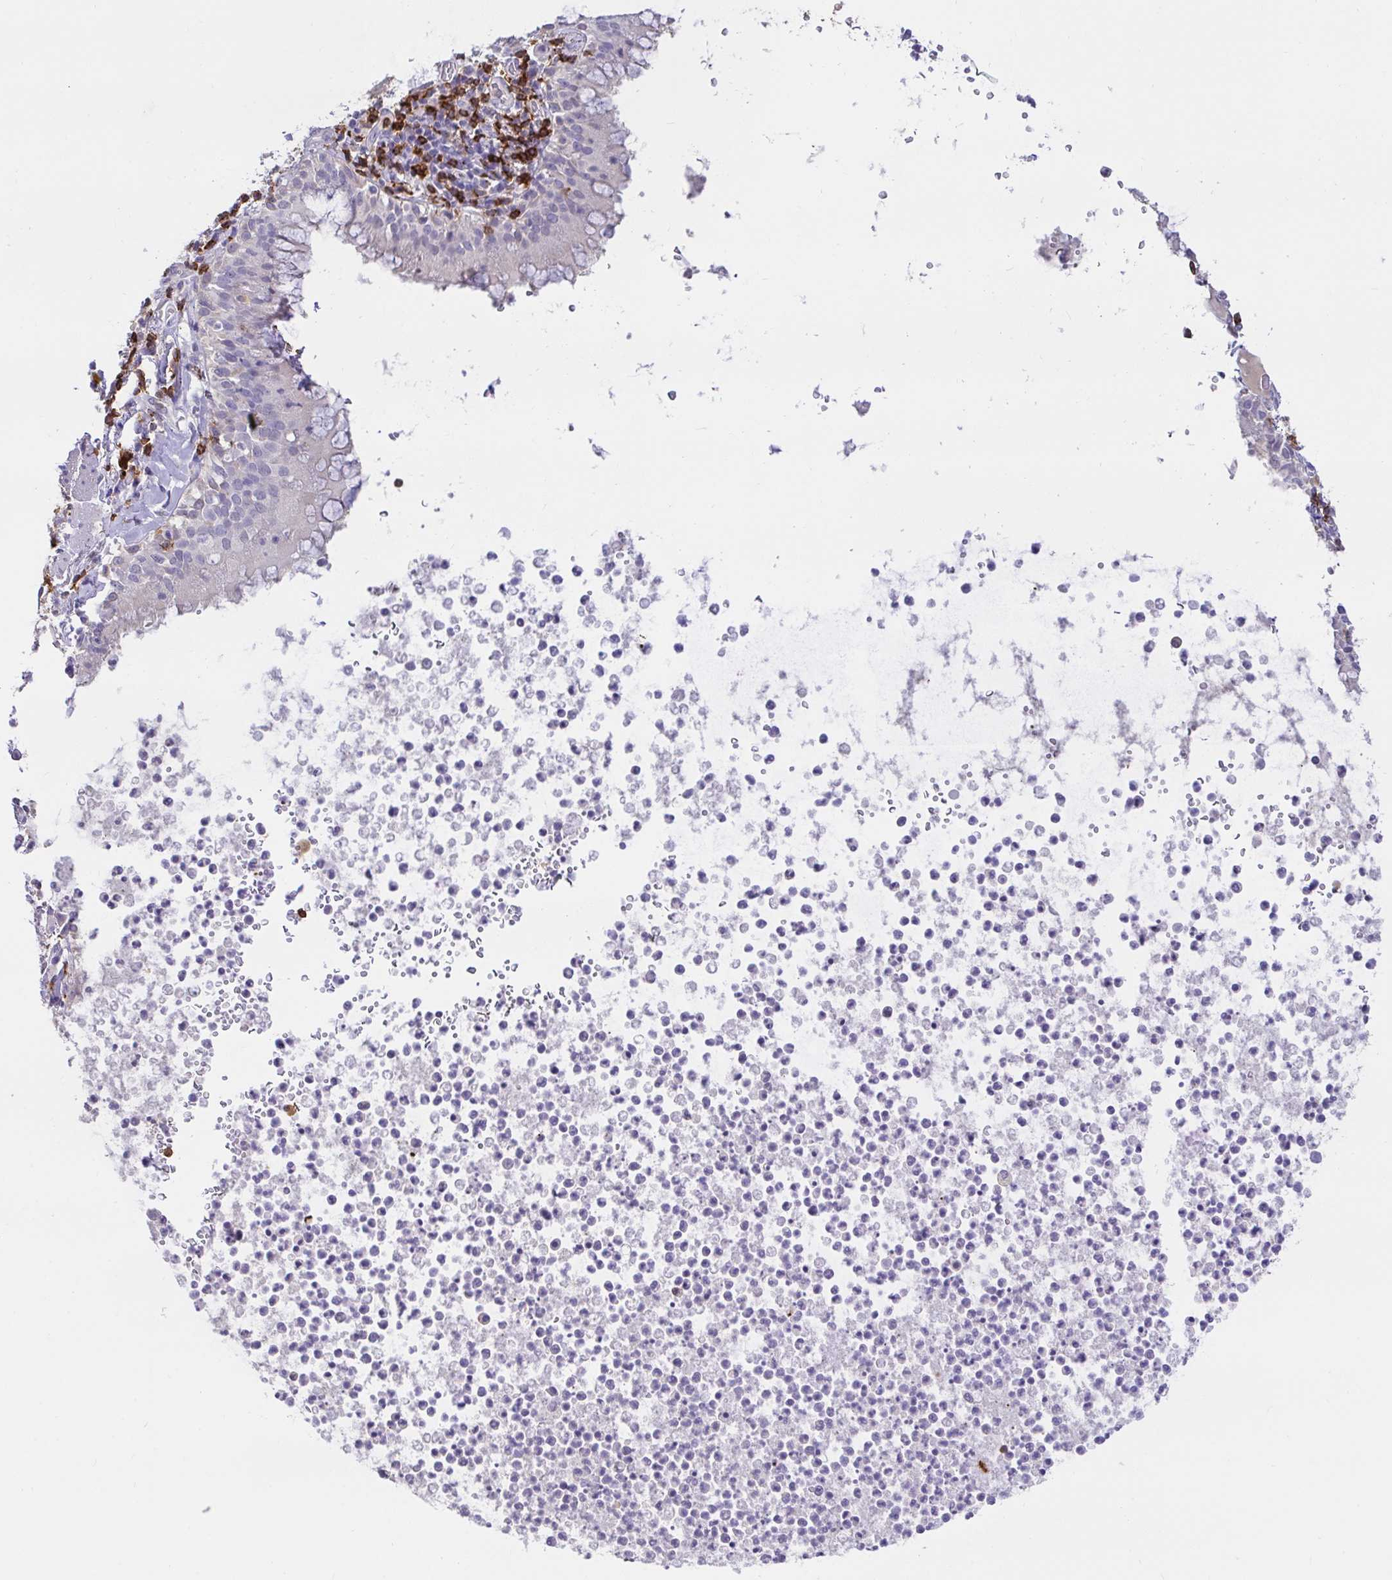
{"staining": {"intensity": "weak", "quantity": "25%-75%", "location": "cytoplasmic/membranous"}, "tissue": "bronchus", "cell_type": "Respiratory epithelial cells", "image_type": "normal", "snomed": [{"axis": "morphology", "description": "Normal tissue, NOS"}, {"axis": "topography", "description": "Cartilage tissue"}, {"axis": "topography", "description": "Bronchus"}], "caption": "Immunohistochemical staining of normal bronchus shows weak cytoplasmic/membranous protein expression in approximately 25%-75% of respiratory epithelial cells.", "gene": "SKAP1", "patient": {"sex": "male", "age": 56}}